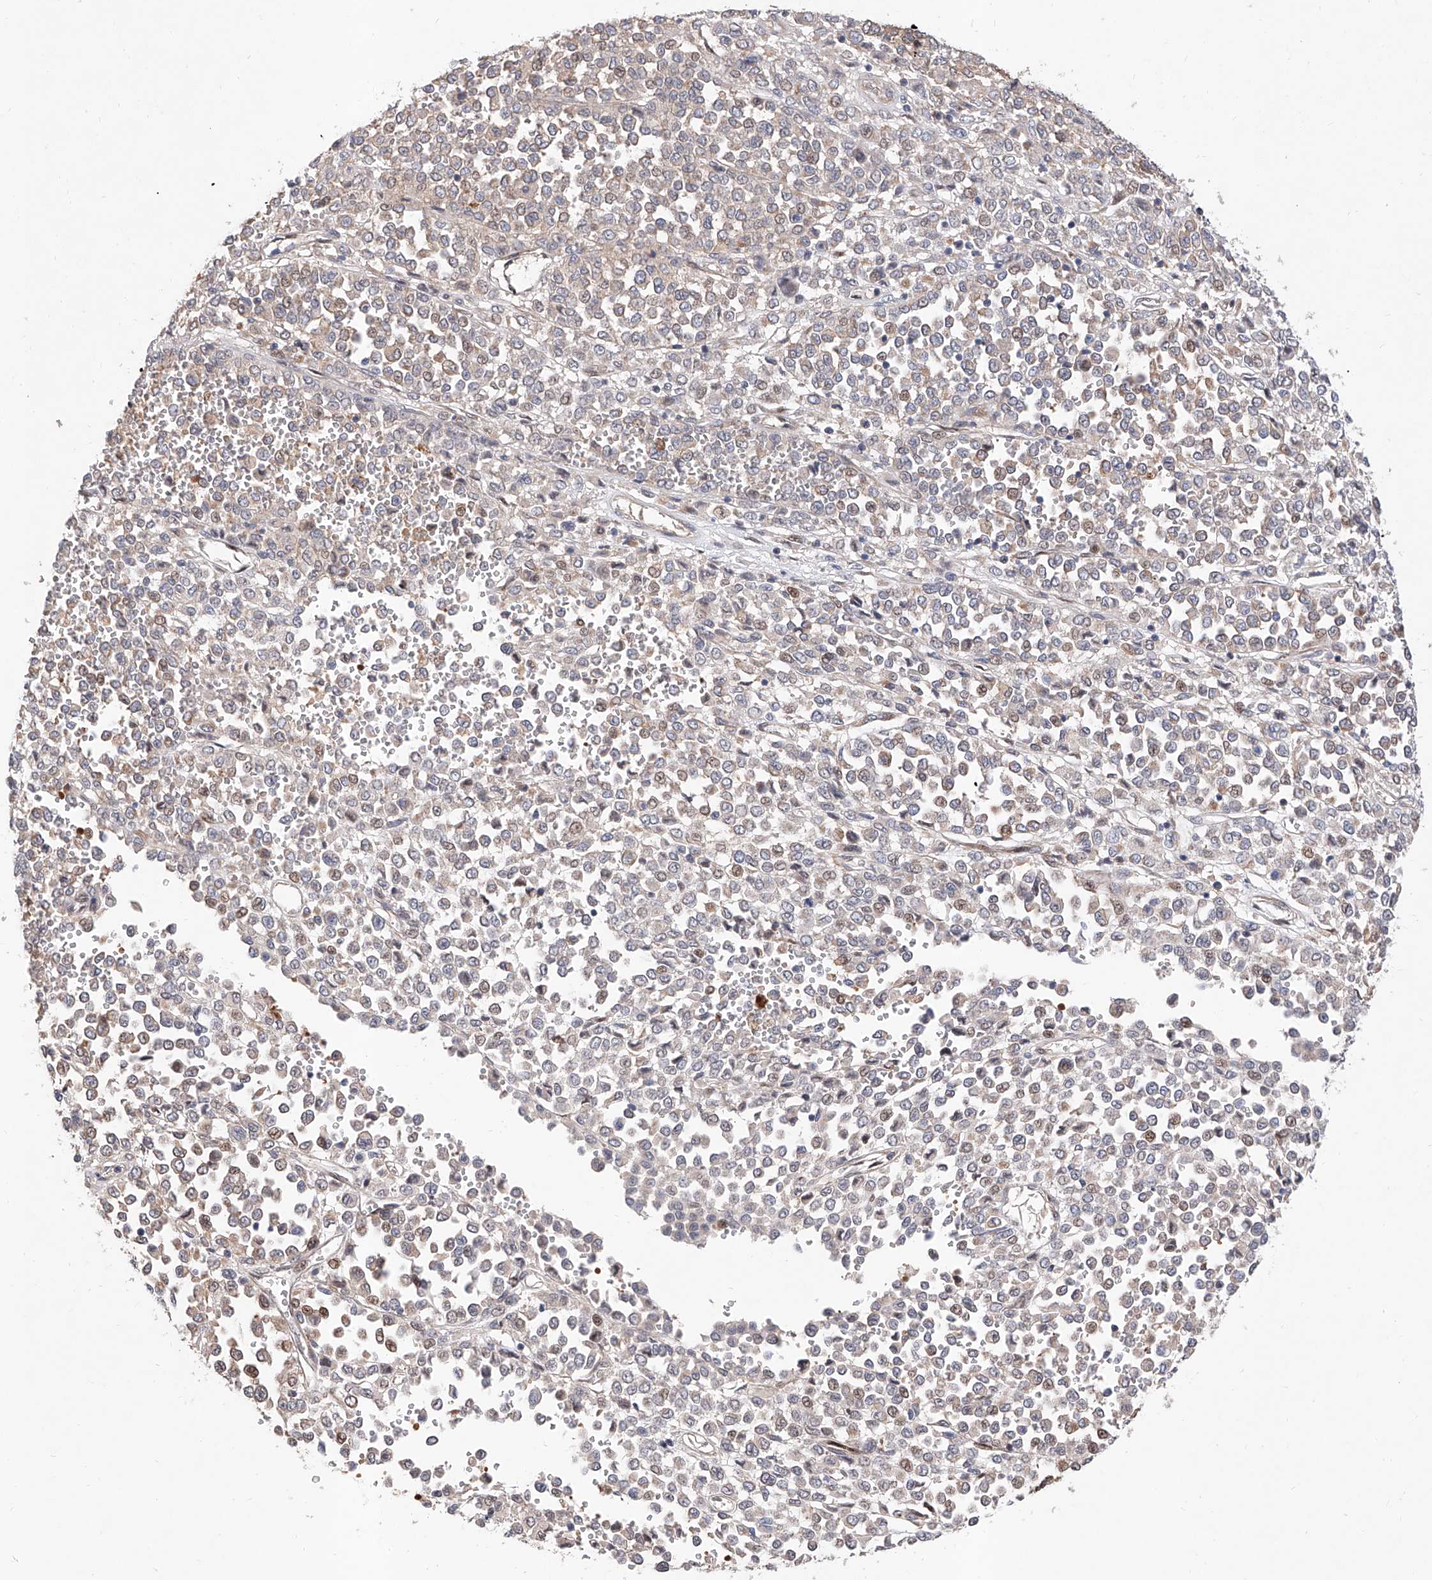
{"staining": {"intensity": "weak", "quantity": "<25%", "location": "nuclear"}, "tissue": "melanoma", "cell_type": "Tumor cells", "image_type": "cancer", "snomed": [{"axis": "morphology", "description": "Malignant melanoma, Metastatic site"}, {"axis": "topography", "description": "Pancreas"}], "caption": "Immunohistochemistry photomicrograph of neoplastic tissue: human malignant melanoma (metastatic site) stained with DAB exhibits no significant protein positivity in tumor cells.", "gene": "FUCA2", "patient": {"sex": "female", "age": 30}}